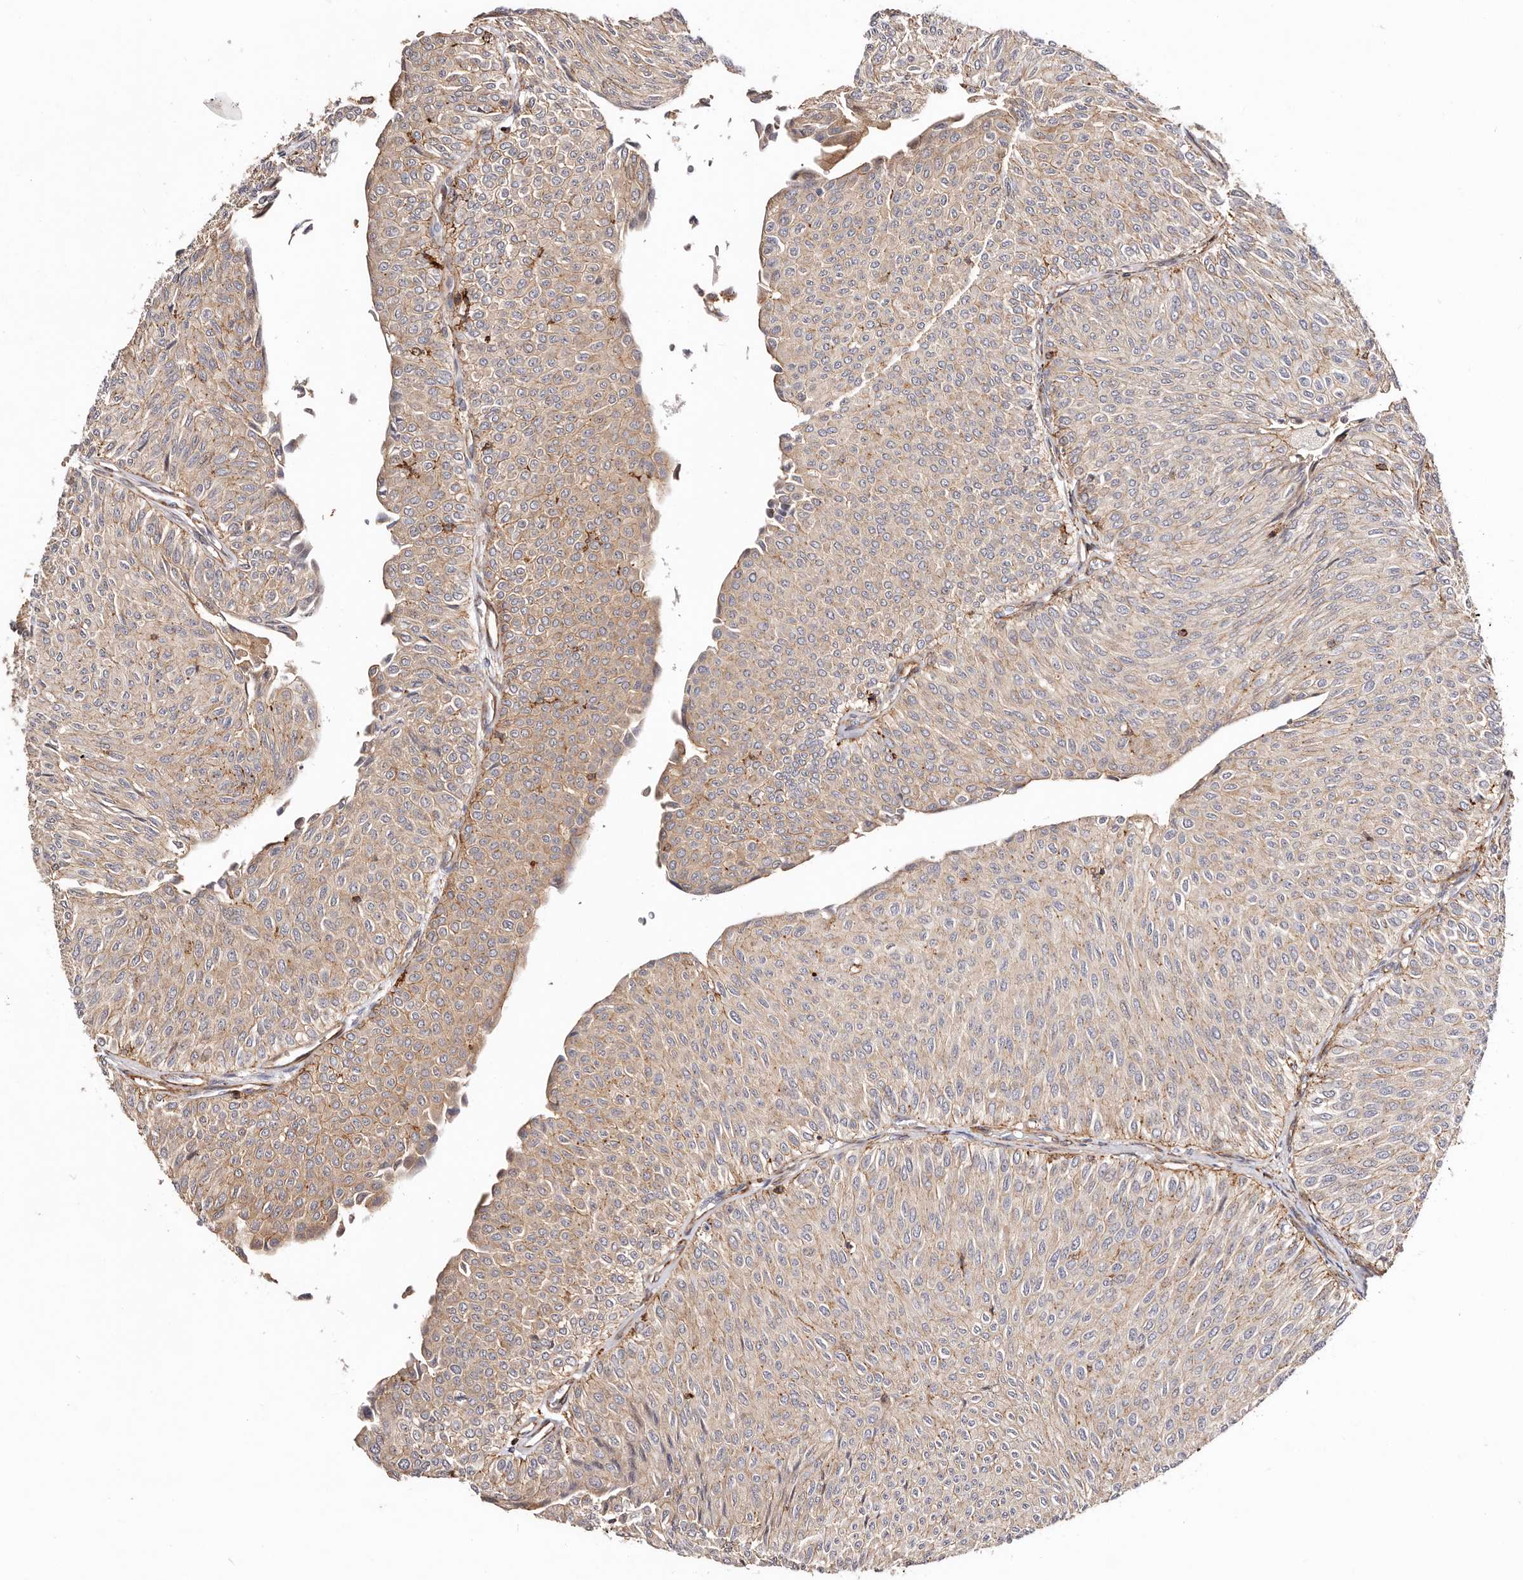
{"staining": {"intensity": "weak", "quantity": ">75%", "location": "cytoplasmic/membranous"}, "tissue": "urothelial cancer", "cell_type": "Tumor cells", "image_type": "cancer", "snomed": [{"axis": "morphology", "description": "Urothelial carcinoma, Low grade"}, {"axis": "topography", "description": "Urinary bladder"}], "caption": "A histopathology image of human urothelial cancer stained for a protein shows weak cytoplasmic/membranous brown staining in tumor cells.", "gene": "PTPN22", "patient": {"sex": "male", "age": 78}}